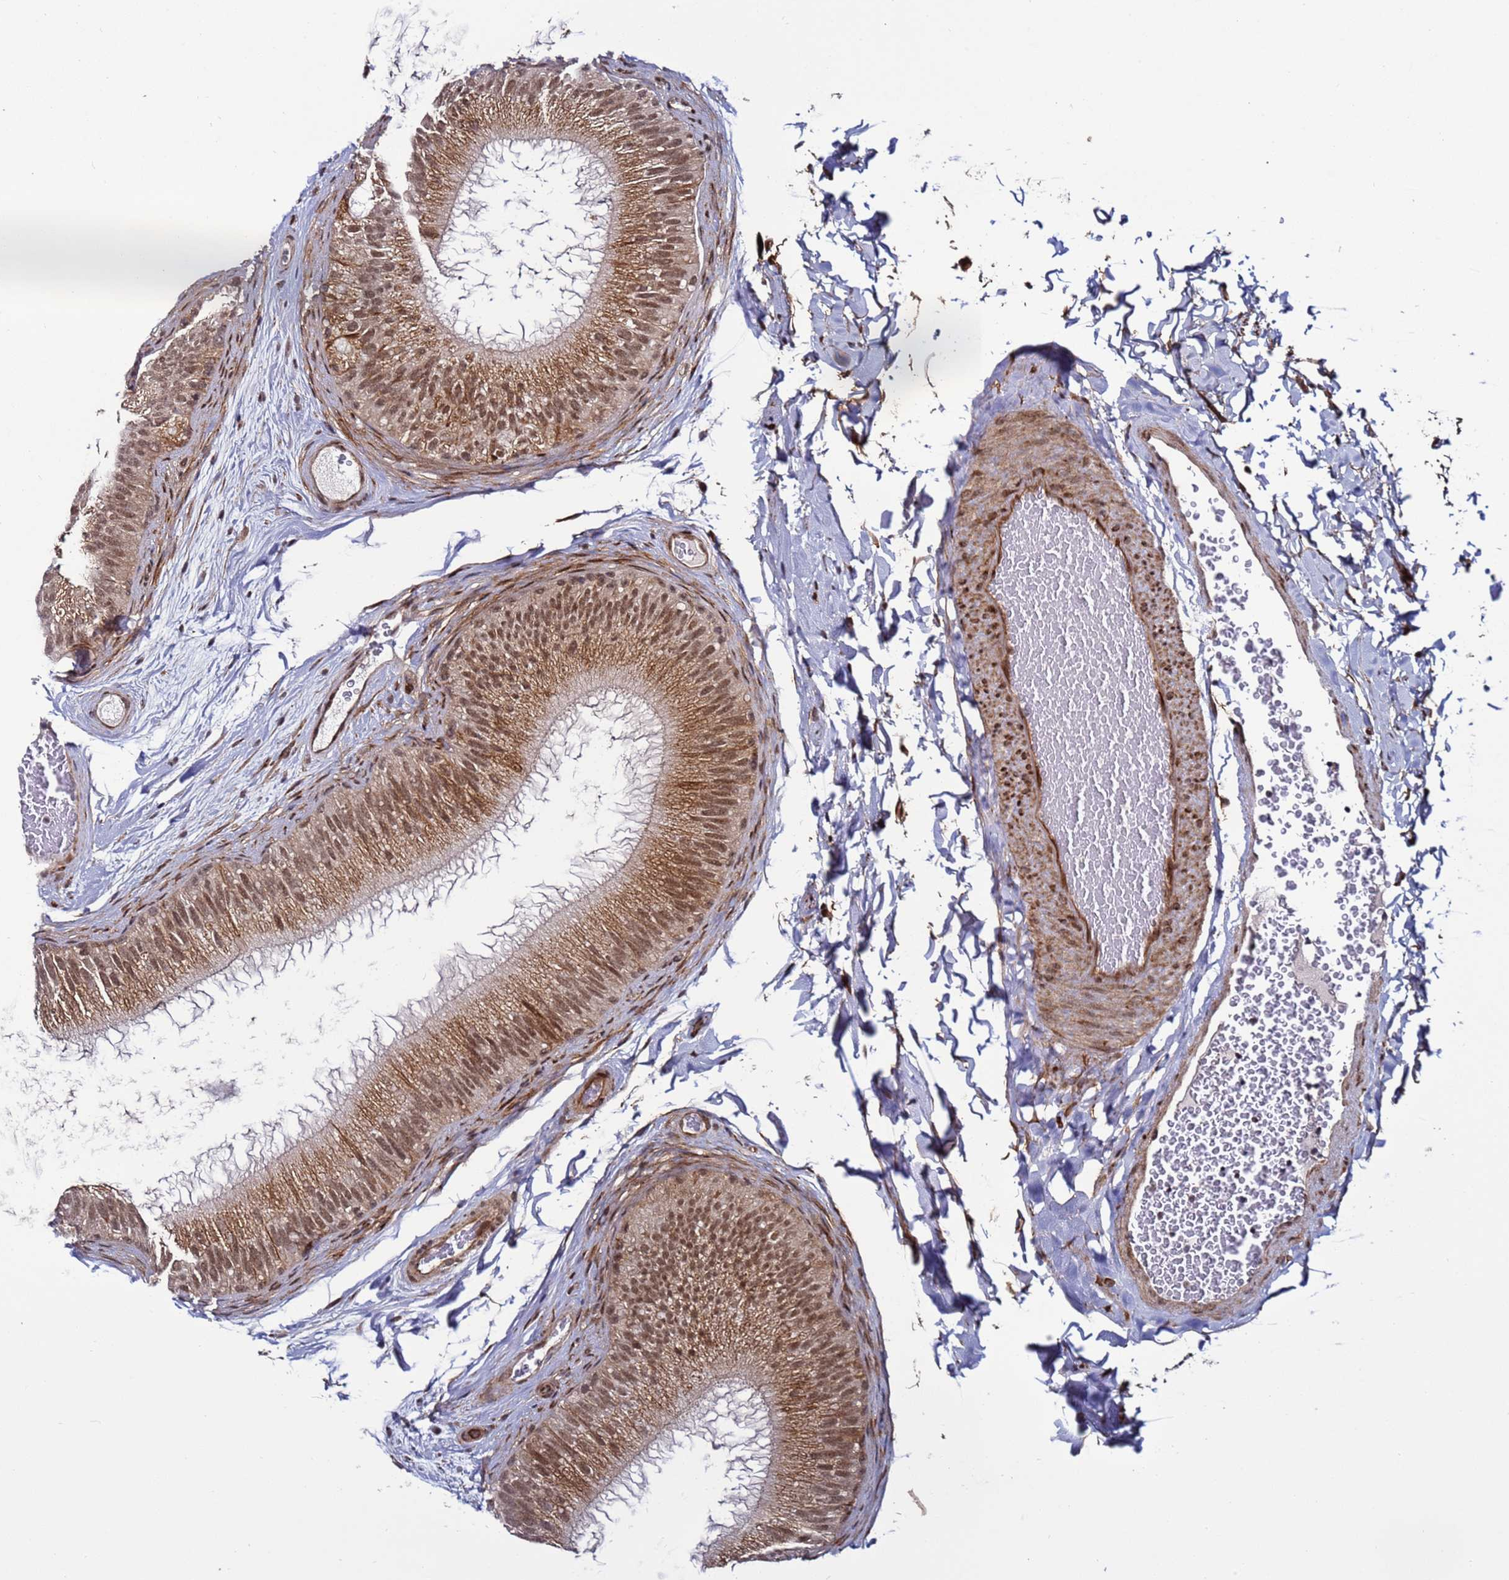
{"staining": {"intensity": "moderate", "quantity": ">75%", "location": "cytoplasmic/membranous,nuclear"}, "tissue": "epididymis", "cell_type": "Glandular cells", "image_type": "normal", "snomed": [{"axis": "morphology", "description": "Normal tissue, NOS"}, {"axis": "topography", "description": "Epididymis"}], "caption": "The immunohistochemical stain shows moderate cytoplasmic/membranous,nuclear expression in glandular cells of benign epididymis. The staining is performed using DAB brown chromogen to label protein expression. The nuclei are counter-stained blue using hematoxylin.", "gene": "POLR2D", "patient": {"sex": "male", "age": 45}}